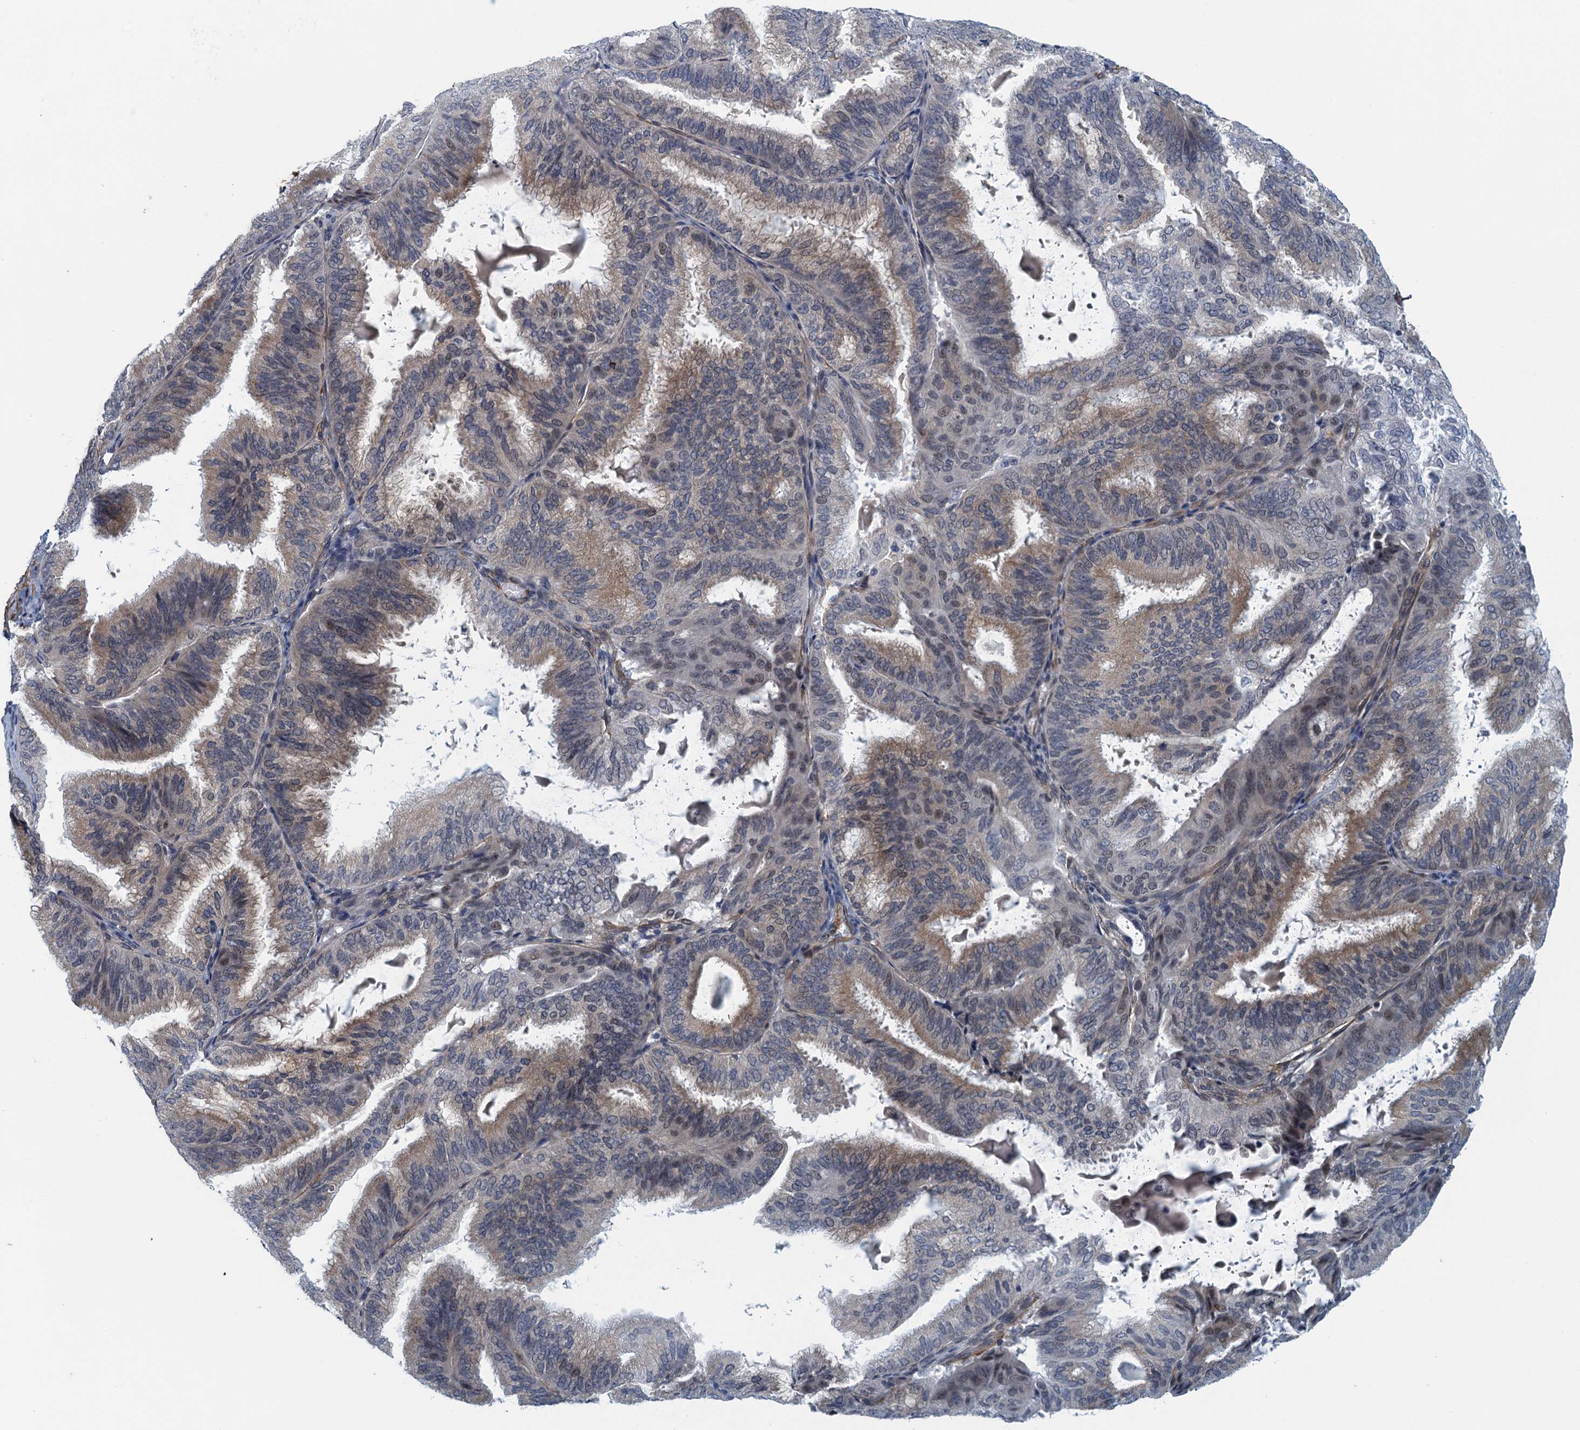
{"staining": {"intensity": "weak", "quantity": "<25%", "location": "cytoplasmic/membranous"}, "tissue": "endometrial cancer", "cell_type": "Tumor cells", "image_type": "cancer", "snomed": [{"axis": "morphology", "description": "Adenocarcinoma, NOS"}, {"axis": "topography", "description": "Endometrium"}], "caption": "Adenocarcinoma (endometrial) was stained to show a protein in brown. There is no significant positivity in tumor cells. The staining was performed using DAB (3,3'-diaminobenzidine) to visualize the protein expression in brown, while the nuclei were stained in blue with hematoxylin (Magnification: 20x).", "gene": "ALG2", "patient": {"sex": "female", "age": 49}}